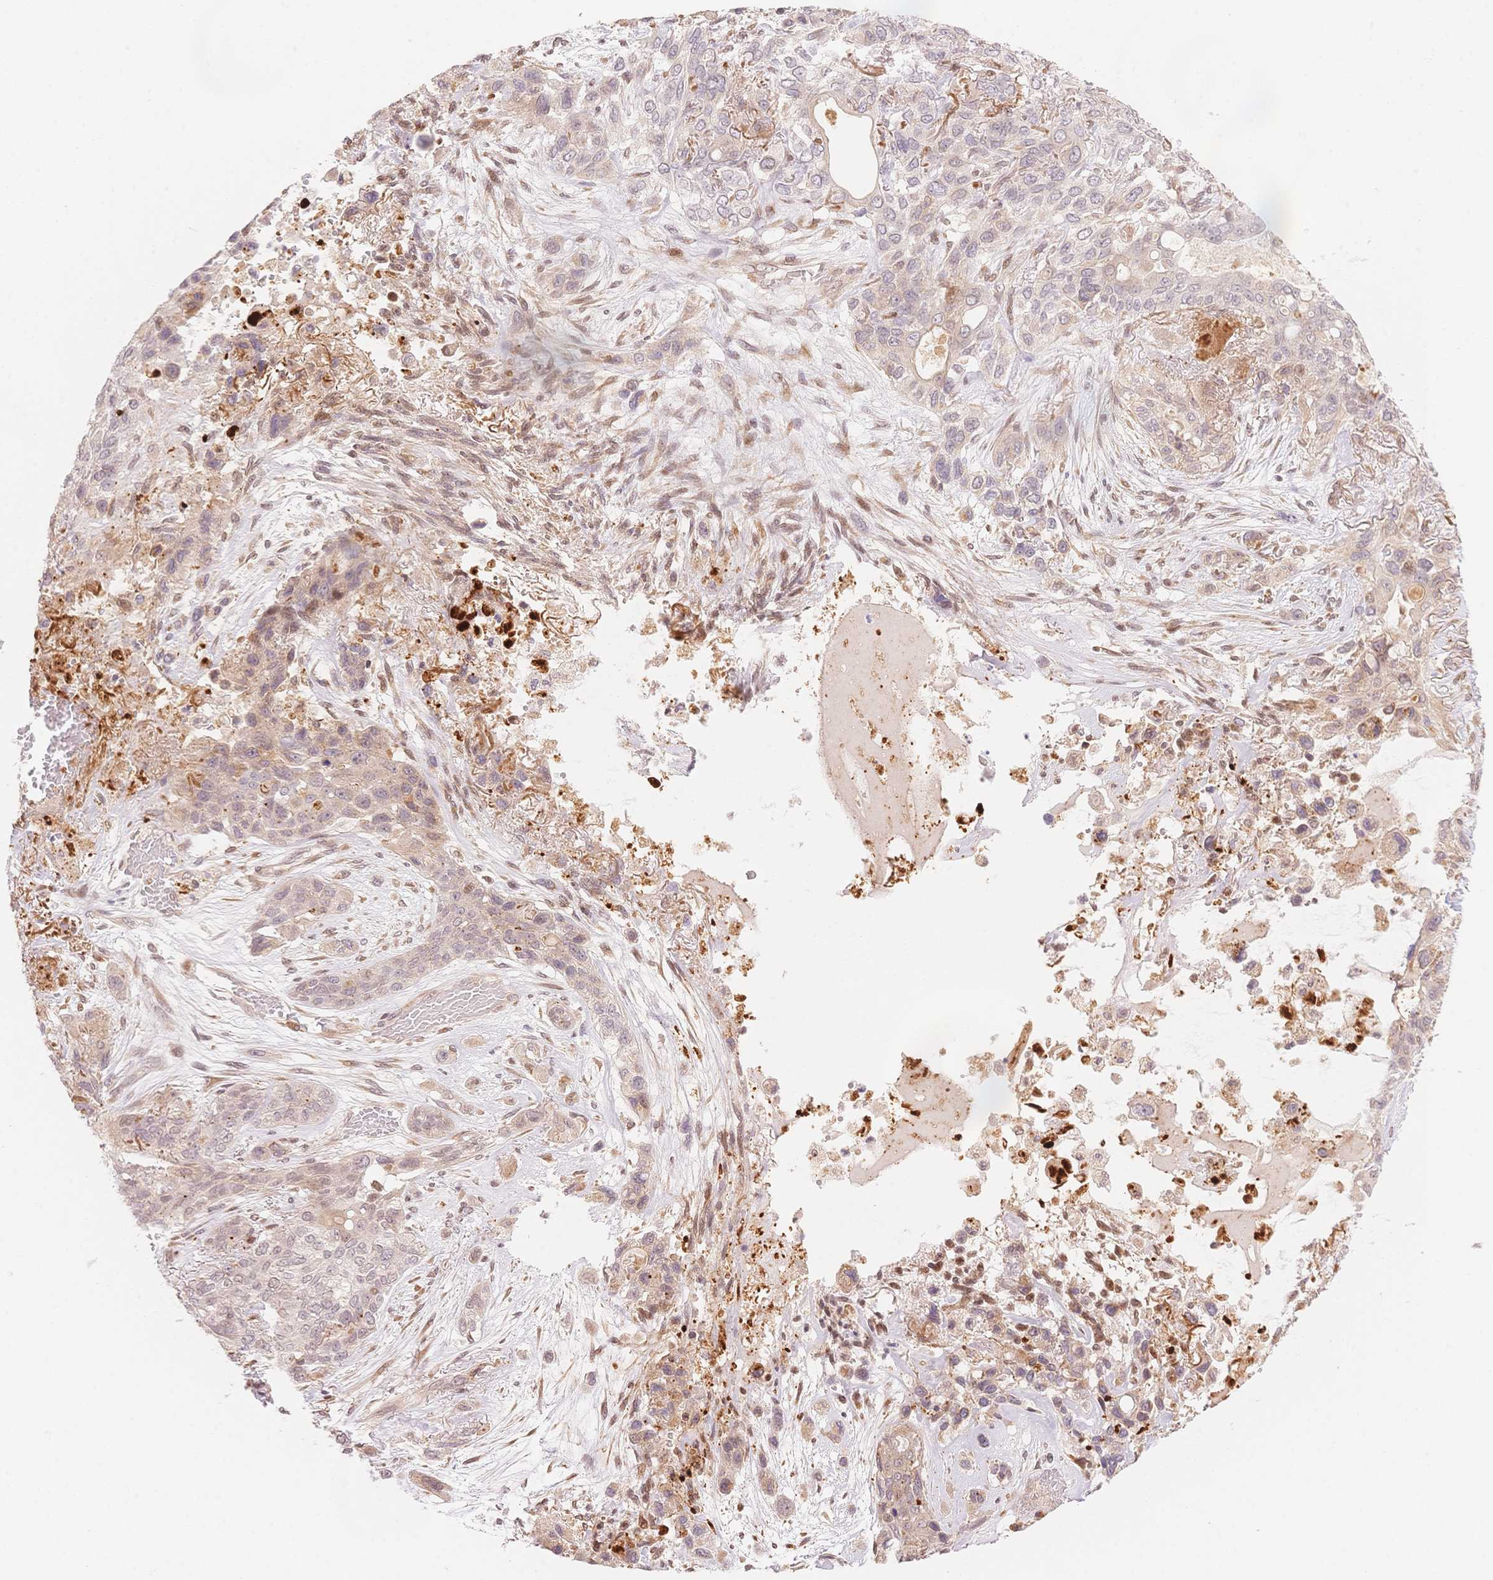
{"staining": {"intensity": "negative", "quantity": "none", "location": "none"}, "tissue": "lung cancer", "cell_type": "Tumor cells", "image_type": "cancer", "snomed": [{"axis": "morphology", "description": "Squamous cell carcinoma, NOS"}, {"axis": "topography", "description": "Lung"}], "caption": "Immunohistochemical staining of lung squamous cell carcinoma displays no significant positivity in tumor cells.", "gene": "STK39", "patient": {"sex": "female", "age": 70}}